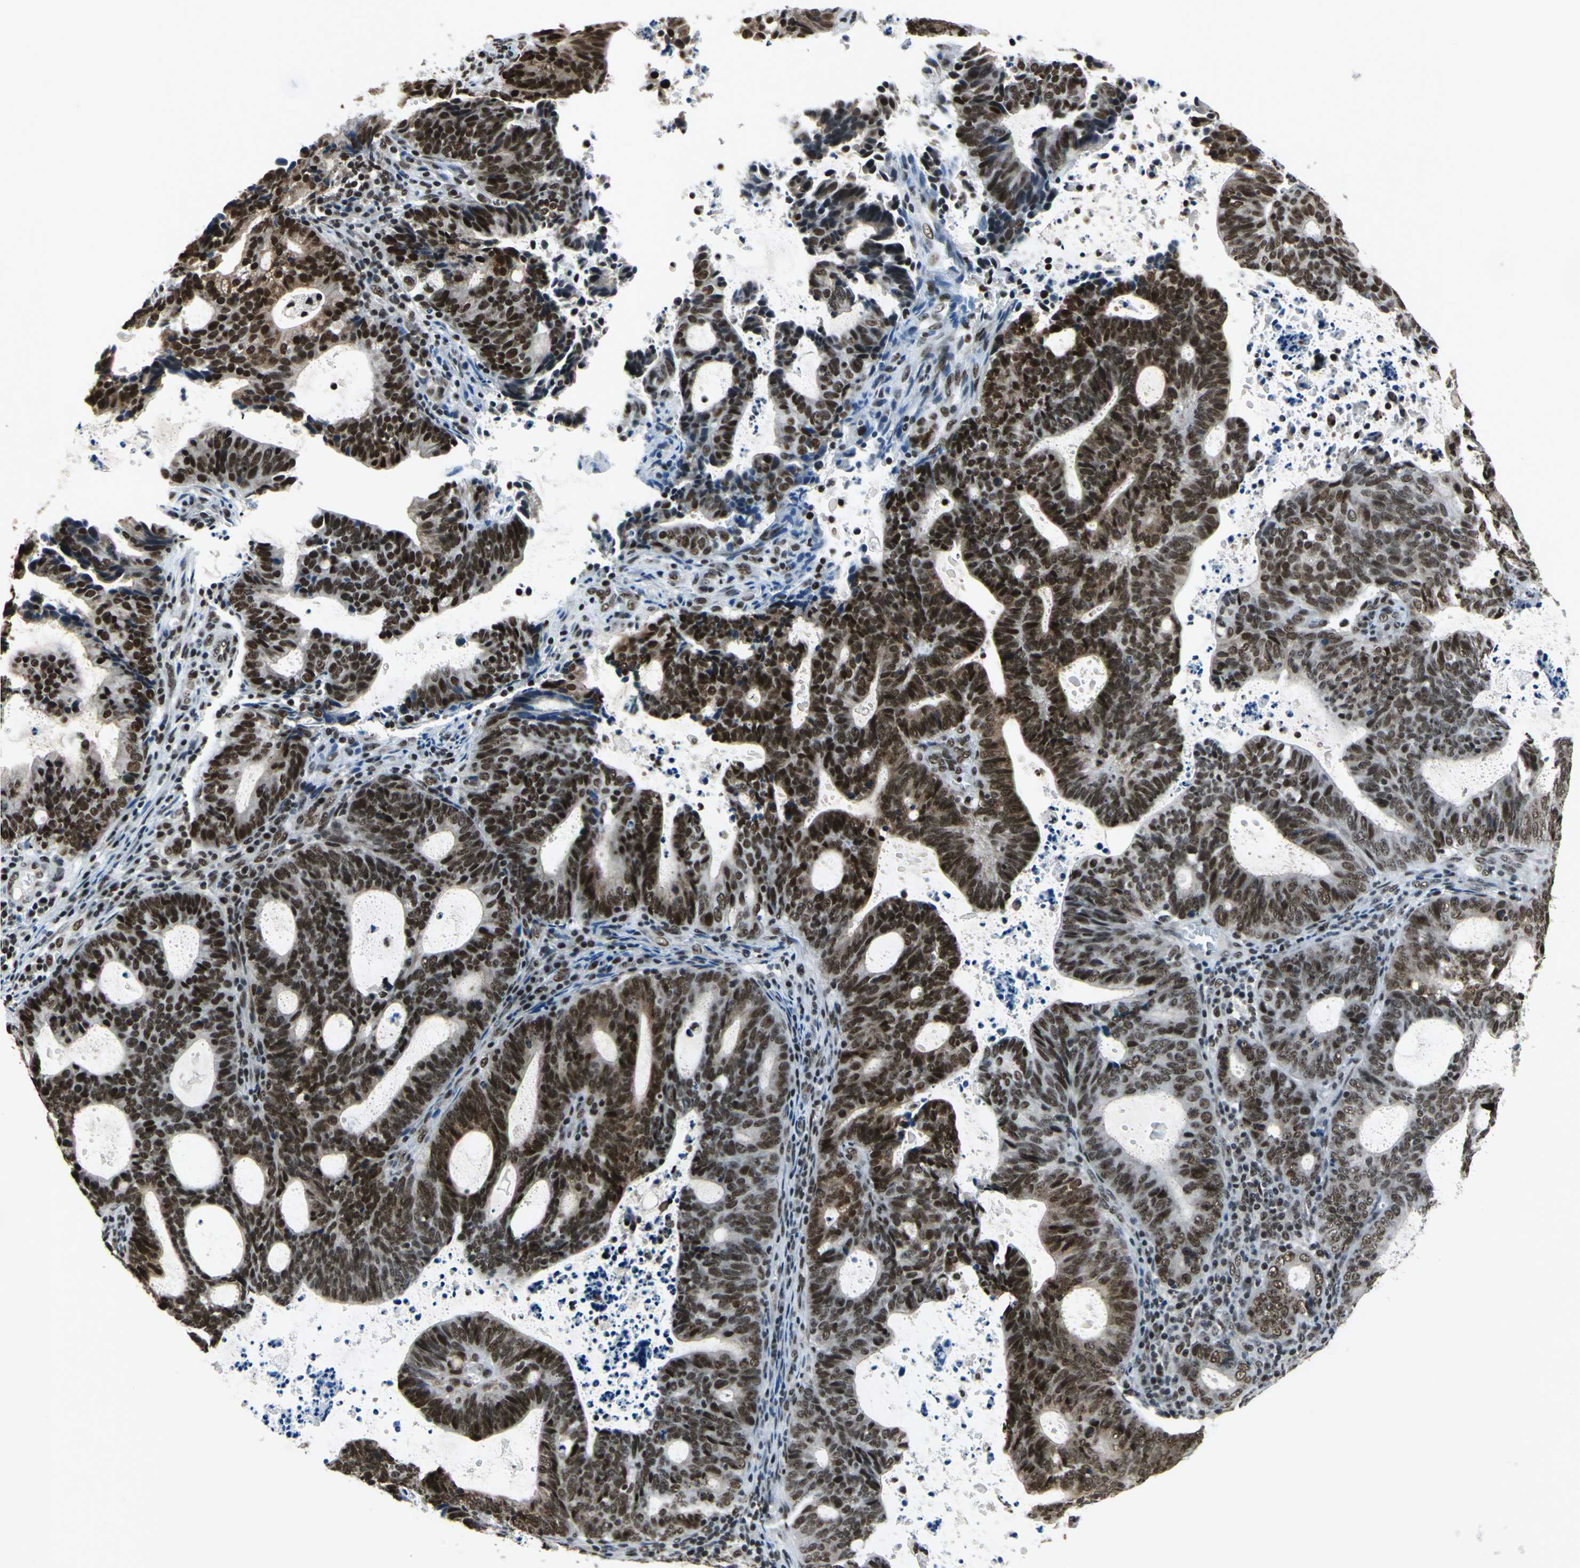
{"staining": {"intensity": "strong", "quantity": ">75%", "location": "nuclear"}, "tissue": "endometrial cancer", "cell_type": "Tumor cells", "image_type": "cancer", "snomed": [{"axis": "morphology", "description": "Adenocarcinoma, NOS"}, {"axis": "topography", "description": "Uterus"}], "caption": "High-power microscopy captured an immunohistochemistry (IHC) image of endometrial adenocarcinoma, revealing strong nuclear positivity in about >75% of tumor cells. Nuclei are stained in blue.", "gene": "BCLAF1", "patient": {"sex": "female", "age": 83}}